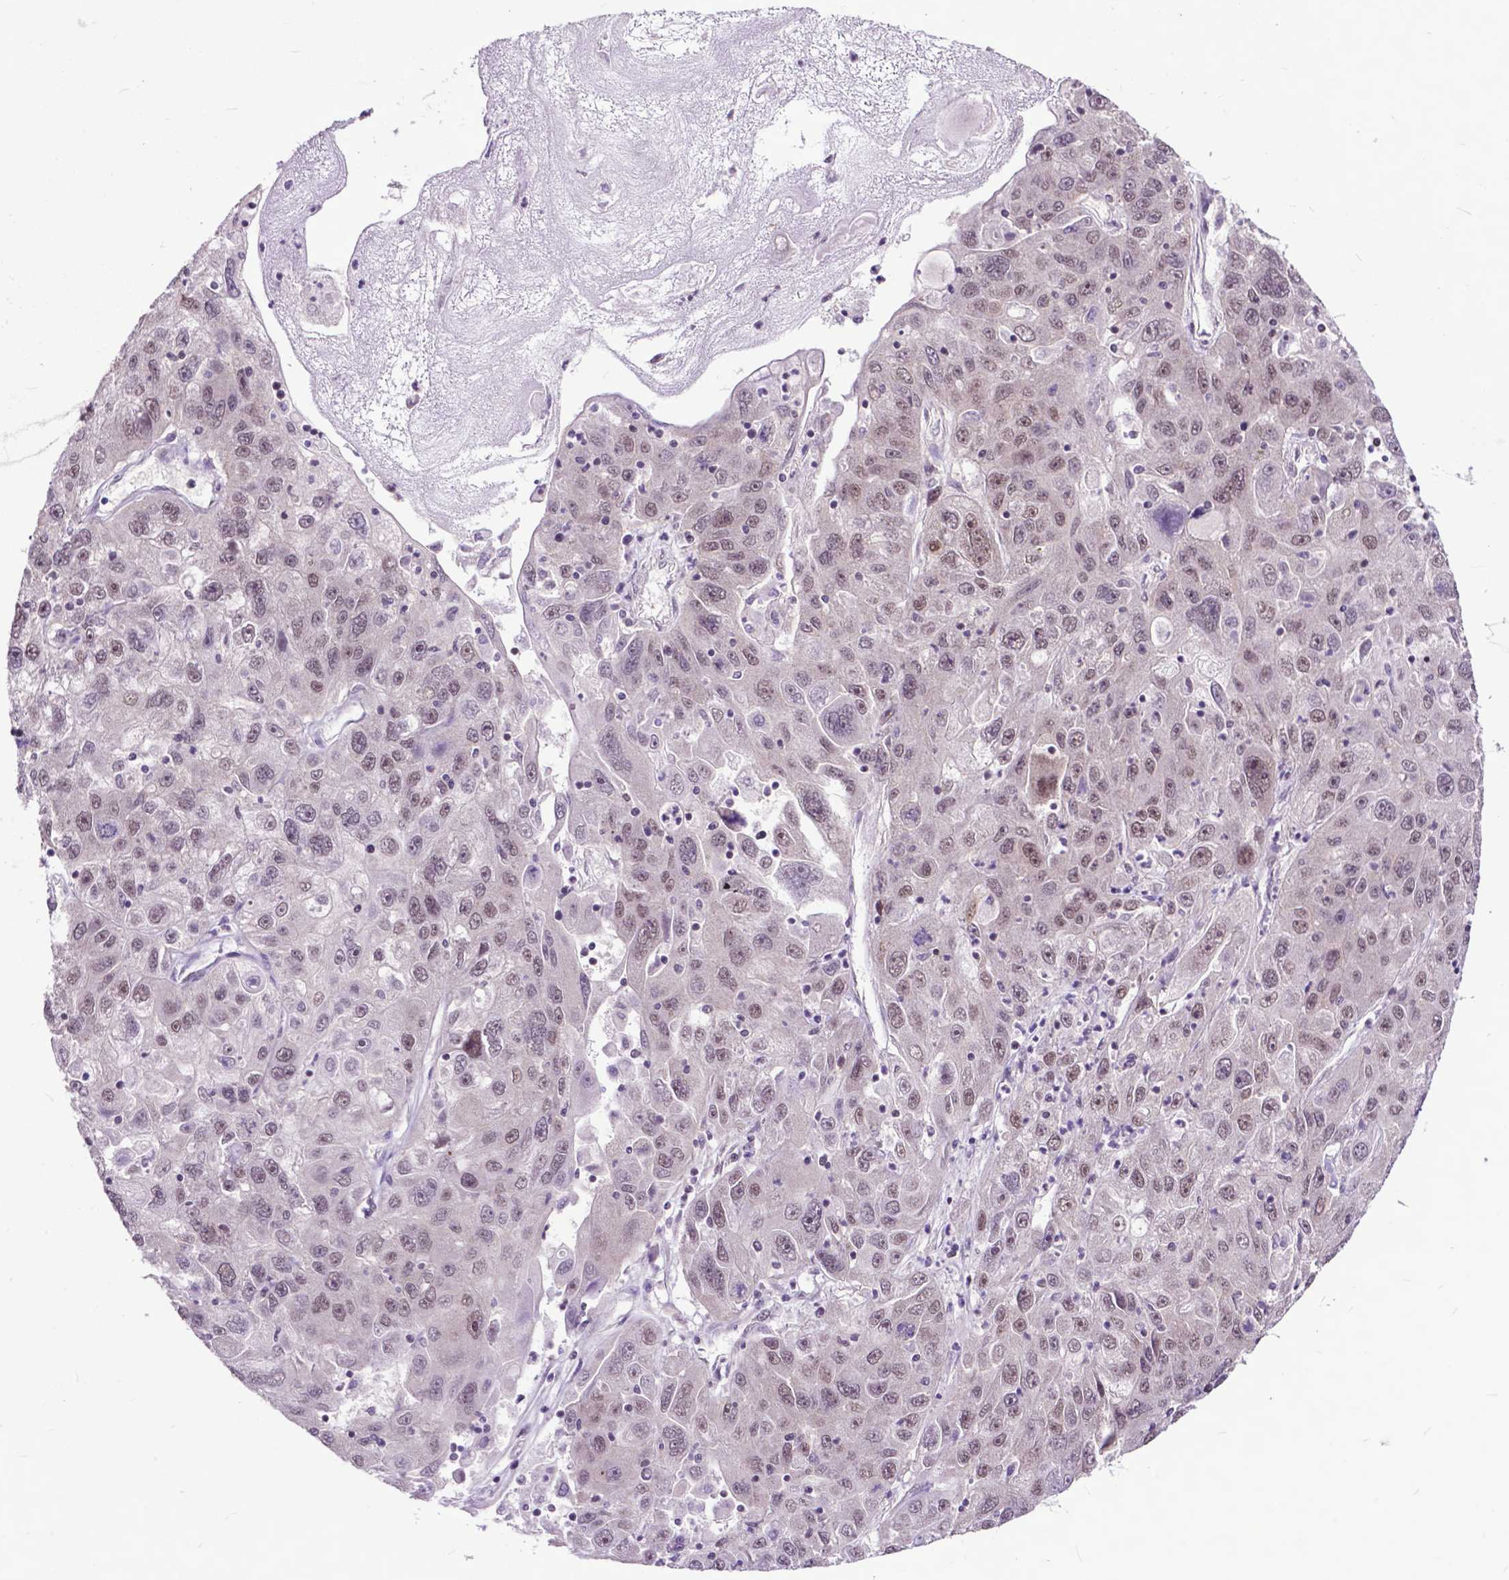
{"staining": {"intensity": "weak", "quantity": "25%-75%", "location": "nuclear"}, "tissue": "stomach cancer", "cell_type": "Tumor cells", "image_type": "cancer", "snomed": [{"axis": "morphology", "description": "Adenocarcinoma, NOS"}, {"axis": "topography", "description": "Stomach"}], "caption": "Immunohistochemistry (IHC) (DAB) staining of human stomach cancer reveals weak nuclear protein staining in approximately 25%-75% of tumor cells. The staining is performed using DAB (3,3'-diaminobenzidine) brown chromogen to label protein expression. The nuclei are counter-stained blue using hematoxylin.", "gene": "FAF1", "patient": {"sex": "male", "age": 56}}